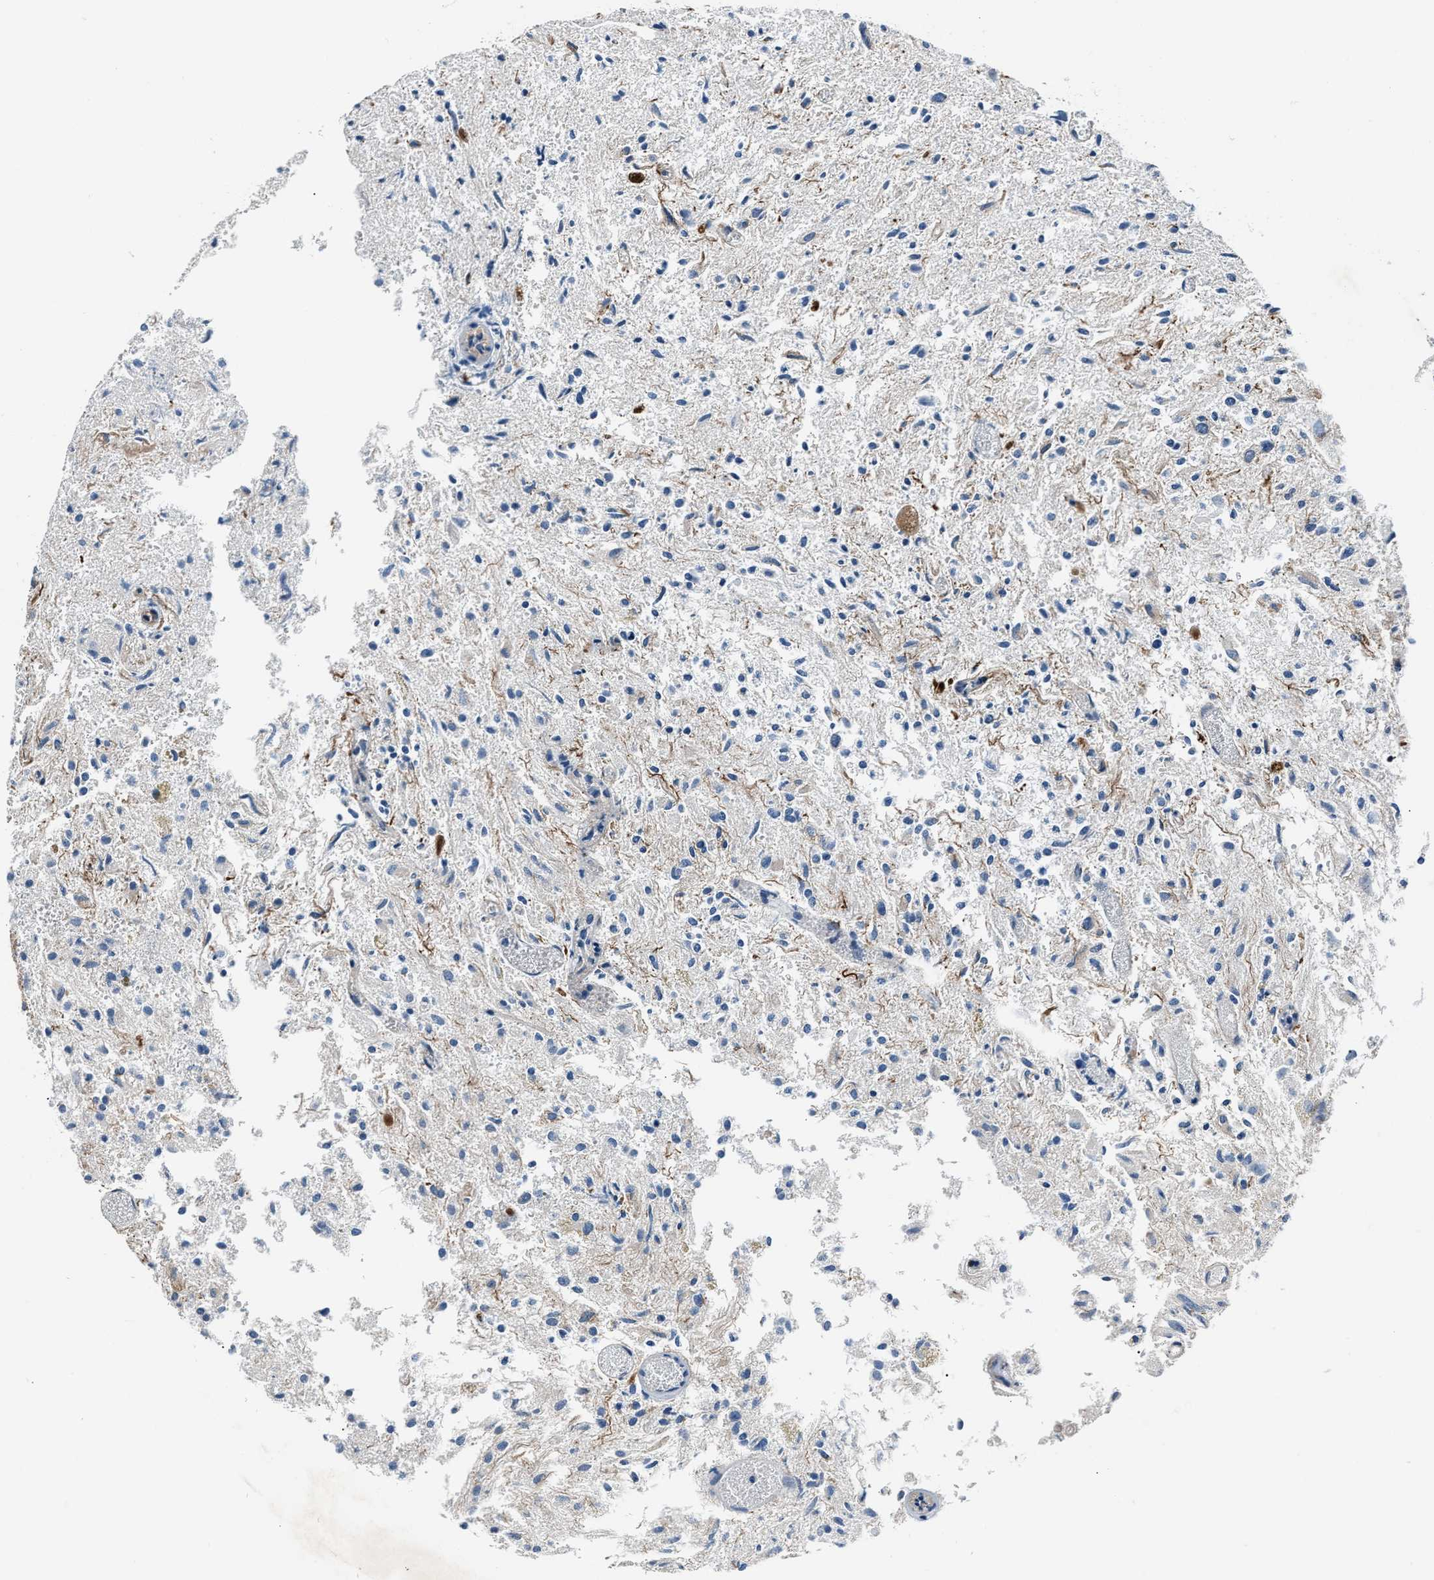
{"staining": {"intensity": "negative", "quantity": "none", "location": "none"}, "tissue": "glioma", "cell_type": "Tumor cells", "image_type": "cancer", "snomed": [{"axis": "morphology", "description": "Glioma, malignant, High grade"}, {"axis": "topography", "description": "Brain"}], "caption": "Micrograph shows no significant protein staining in tumor cells of malignant glioma (high-grade).", "gene": "MPDZ", "patient": {"sex": "female", "age": 59}}